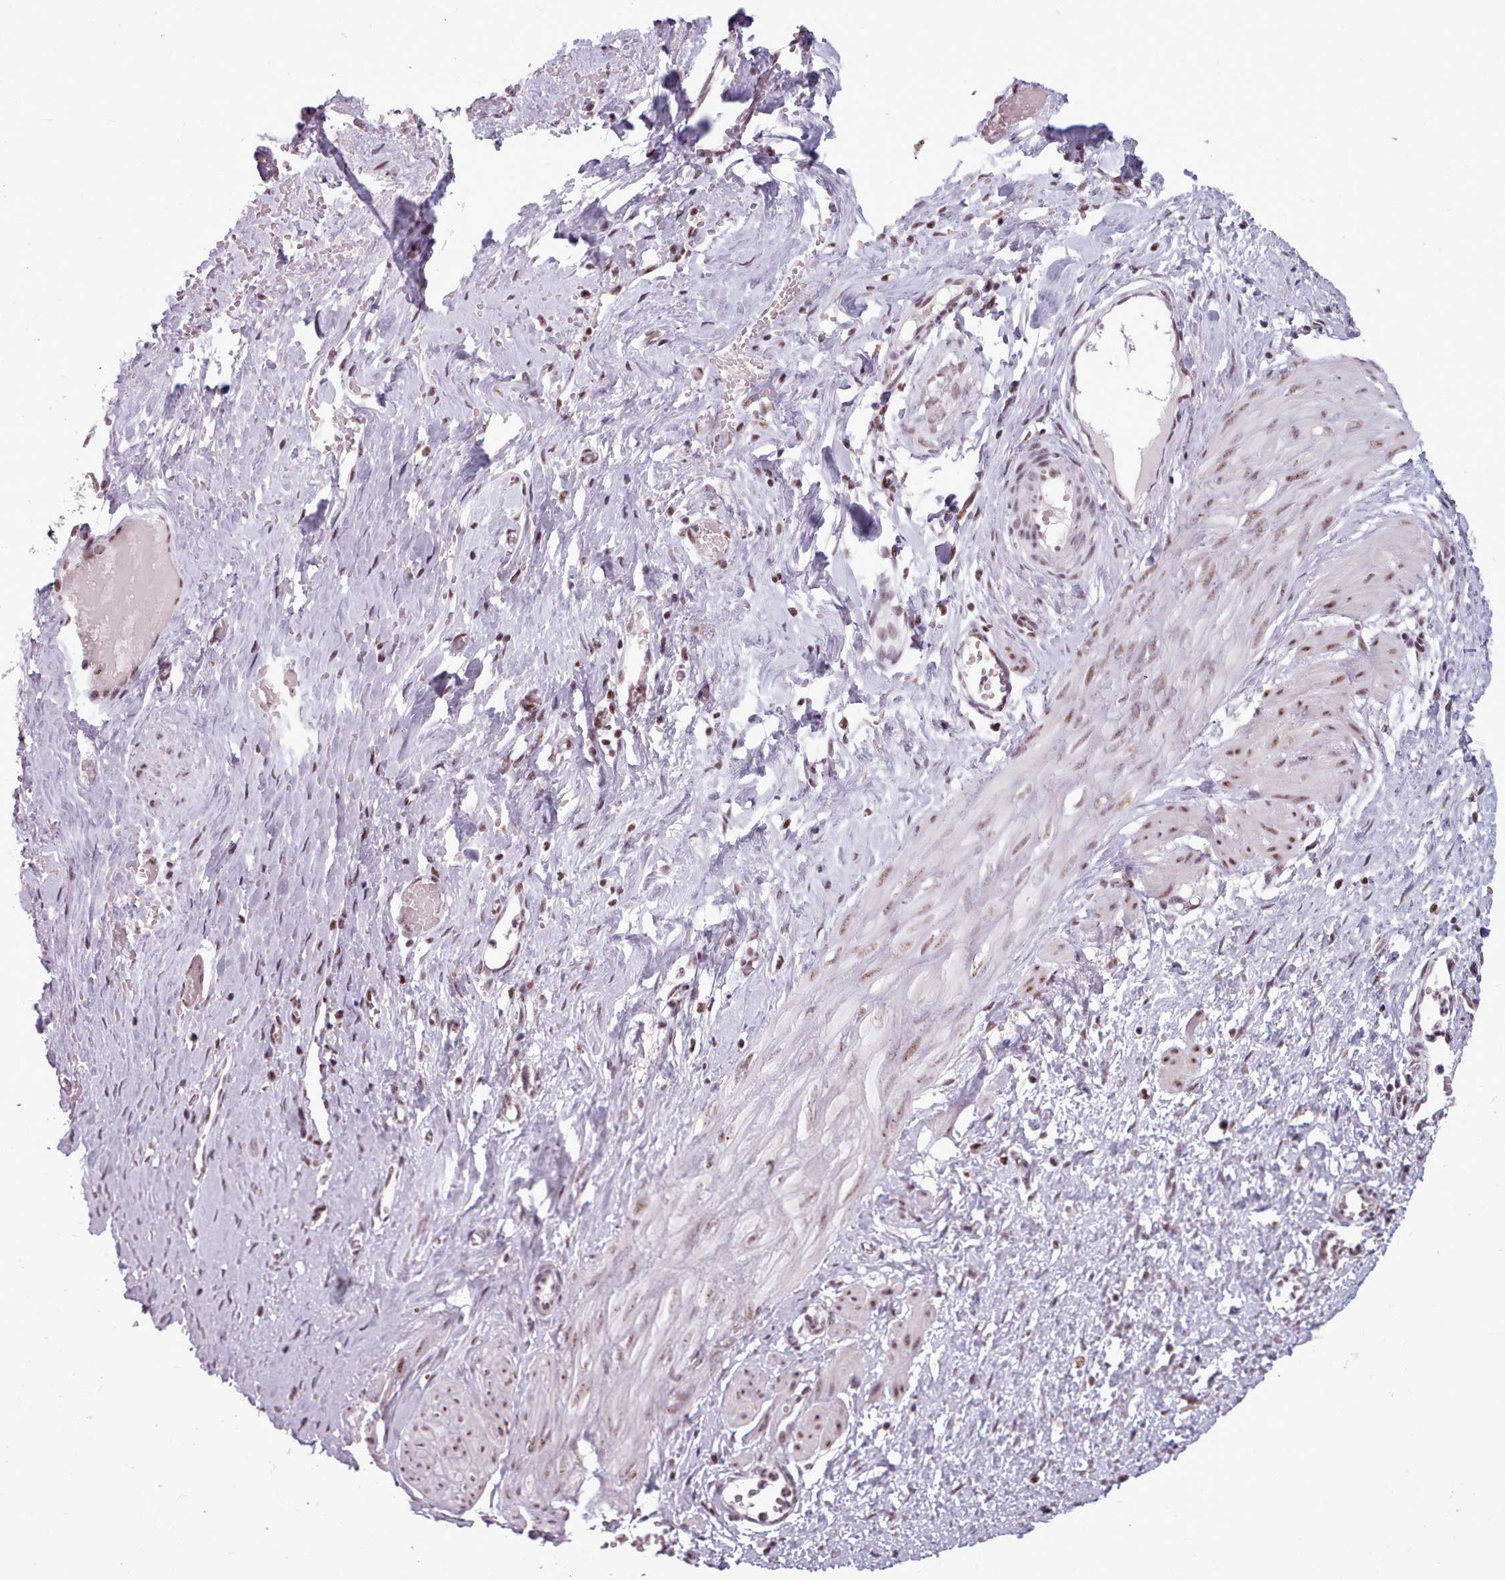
{"staining": {"intensity": "moderate", "quantity": ">75%", "location": "nuclear"}, "tissue": "smooth muscle", "cell_type": "Smooth muscle cells", "image_type": "normal", "snomed": [{"axis": "morphology", "description": "Normal tissue, NOS"}, {"axis": "topography", "description": "Endometrium"}], "caption": "Brown immunohistochemical staining in benign smooth muscle reveals moderate nuclear positivity in about >75% of smooth muscle cells. The staining was performed using DAB (3,3'-diaminobenzidine), with brown indicating positive protein expression. Nuclei are stained blue with hematoxylin.", "gene": "SRRM1", "patient": {"sex": "female", "age": 33}}